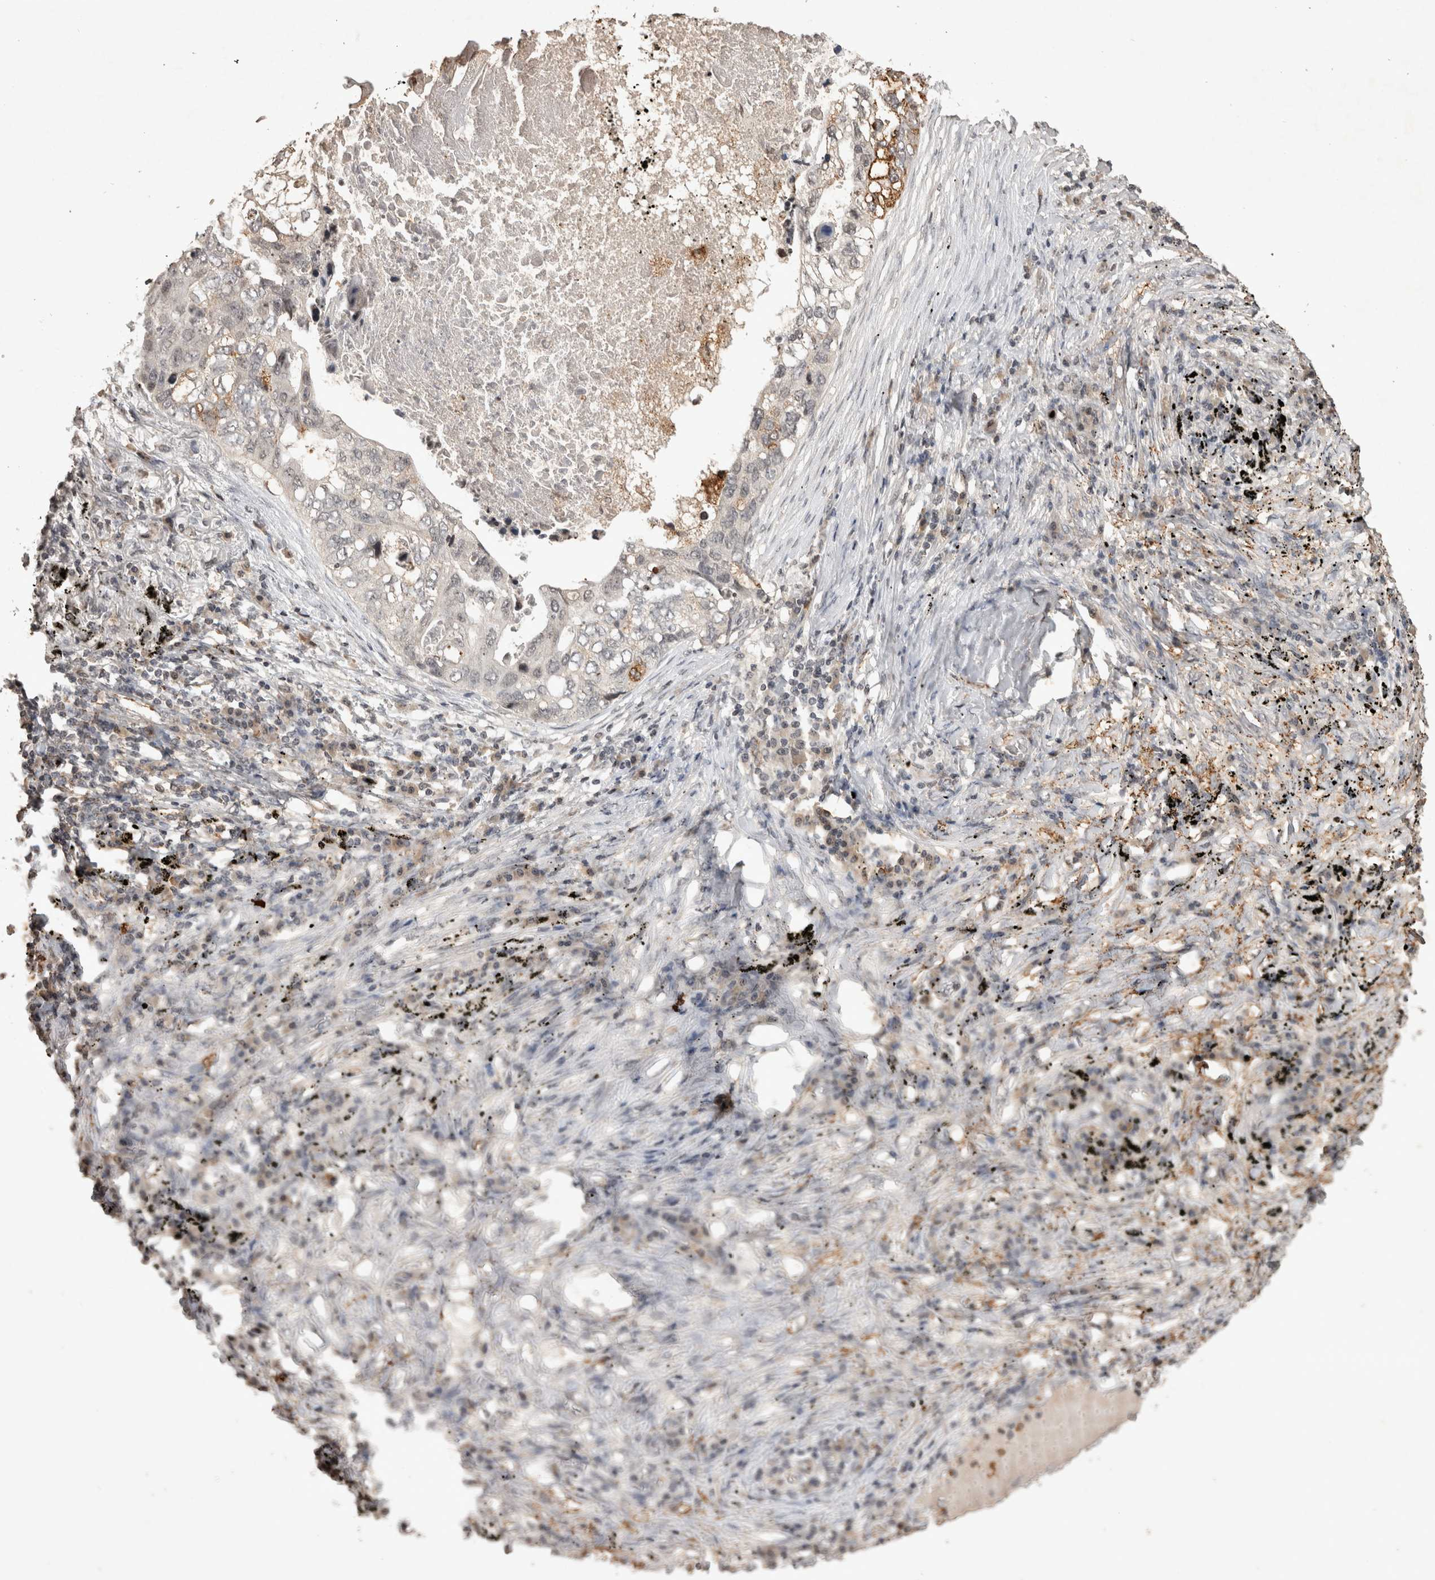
{"staining": {"intensity": "moderate", "quantity": "<25%", "location": "cytoplasmic/membranous"}, "tissue": "lung cancer", "cell_type": "Tumor cells", "image_type": "cancer", "snomed": [{"axis": "morphology", "description": "Squamous cell carcinoma, NOS"}, {"axis": "topography", "description": "Lung"}], "caption": "A low amount of moderate cytoplasmic/membranous positivity is appreciated in approximately <25% of tumor cells in lung squamous cell carcinoma tissue.", "gene": "HRK", "patient": {"sex": "female", "age": 63}}